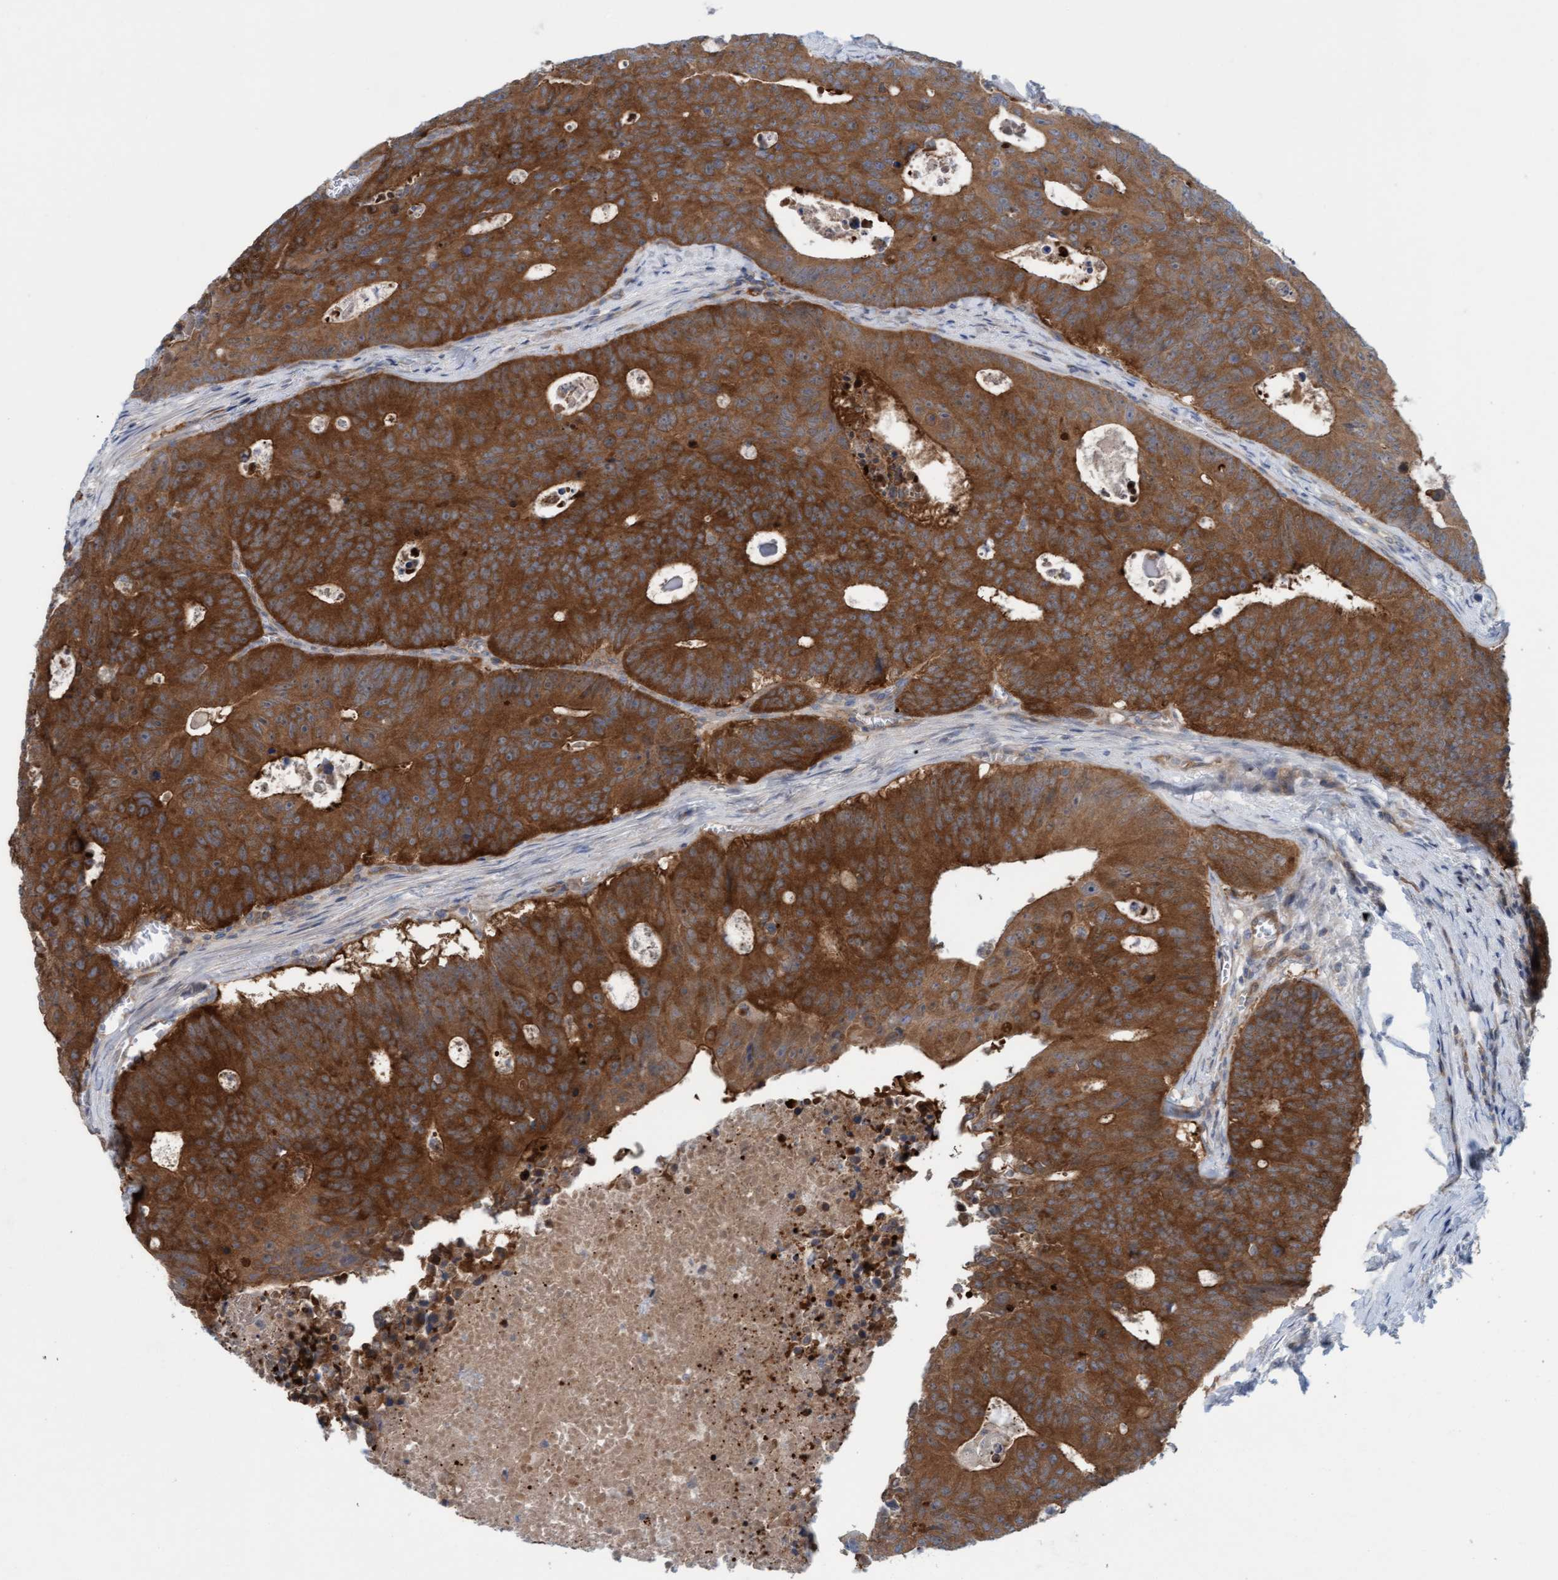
{"staining": {"intensity": "strong", "quantity": ">75%", "location": "cytoplasmic/membranous"}, "tissue": "colorectal cancer", "cell_type": "Tumor cells", "image_type": "cancer", "snomed": [{"axis": "morphology", "description": "Adenocarcinoma, NOS"}, {"axis": "topography", "description": "Colon"}], "caption": "Protein analysis of colorectal cancer (adenocarcinoma) tissue demonstrates strong cytoplasmic/membranous staining in about >75% of tumor cells. The staining is performed using DAB brown chromogen to label protein expression. The nuclei are counter-stained blue using hematoxylin.", "gene": "KLHL25", "patient": {"sex": "male", "age": 87}}